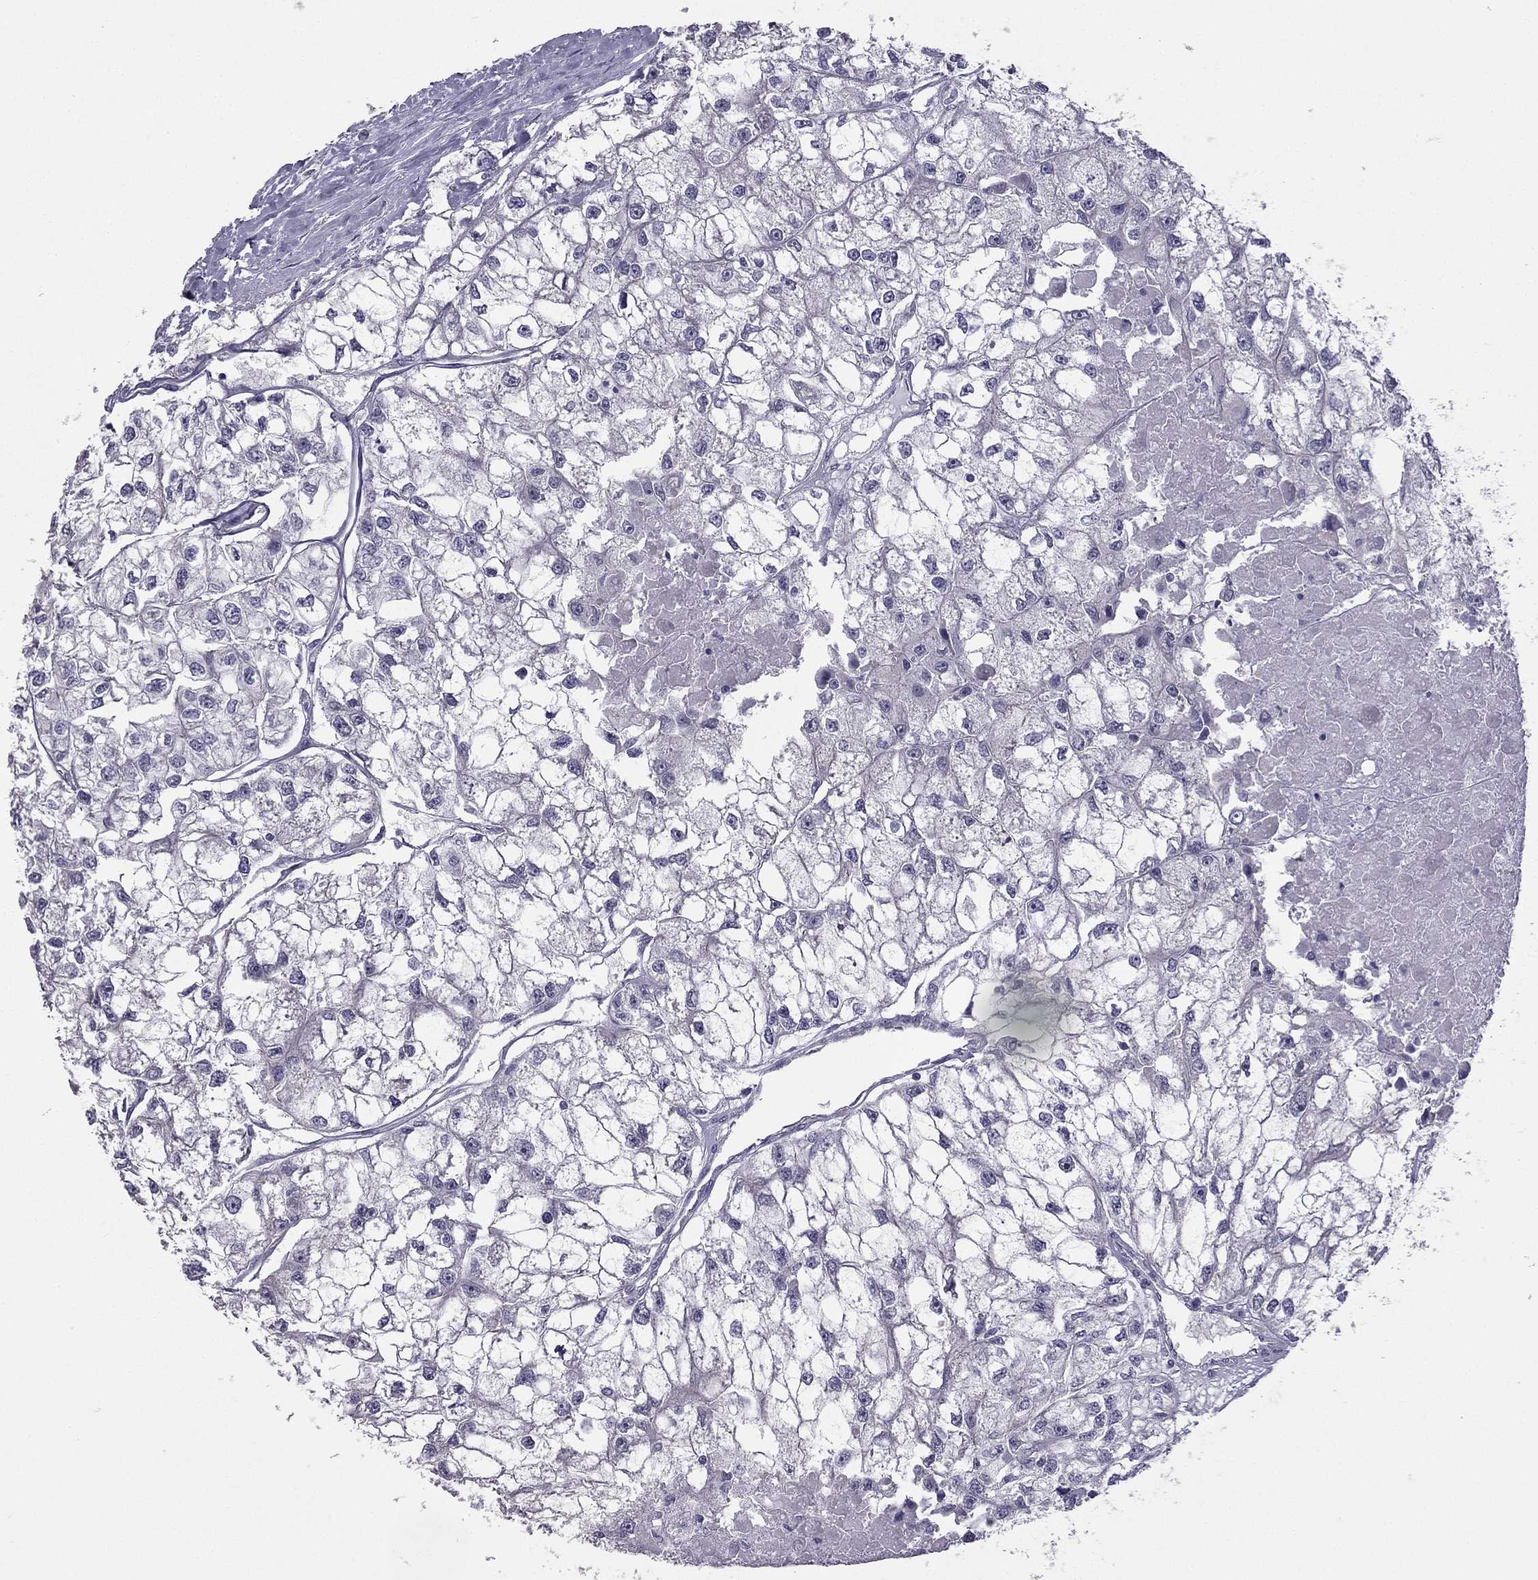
{"staining": {"intensity": "negative", "quantity": "none", "location": "none"}, "tissue": "renal cancer", "cell_type": "Tumor cells", "image_type": "cancer", "snomed": [{"axis": "morphology", "description": "Adenocarcinoma, NOS"}, {"axis": "topography", "description": "Kidney"}], "caption": "A micrograph of human renal adenocarcinoma is negative for staining in tumor cells.", "gene": "HSFX1", "patient": {"sex": "male", "age": 56}}